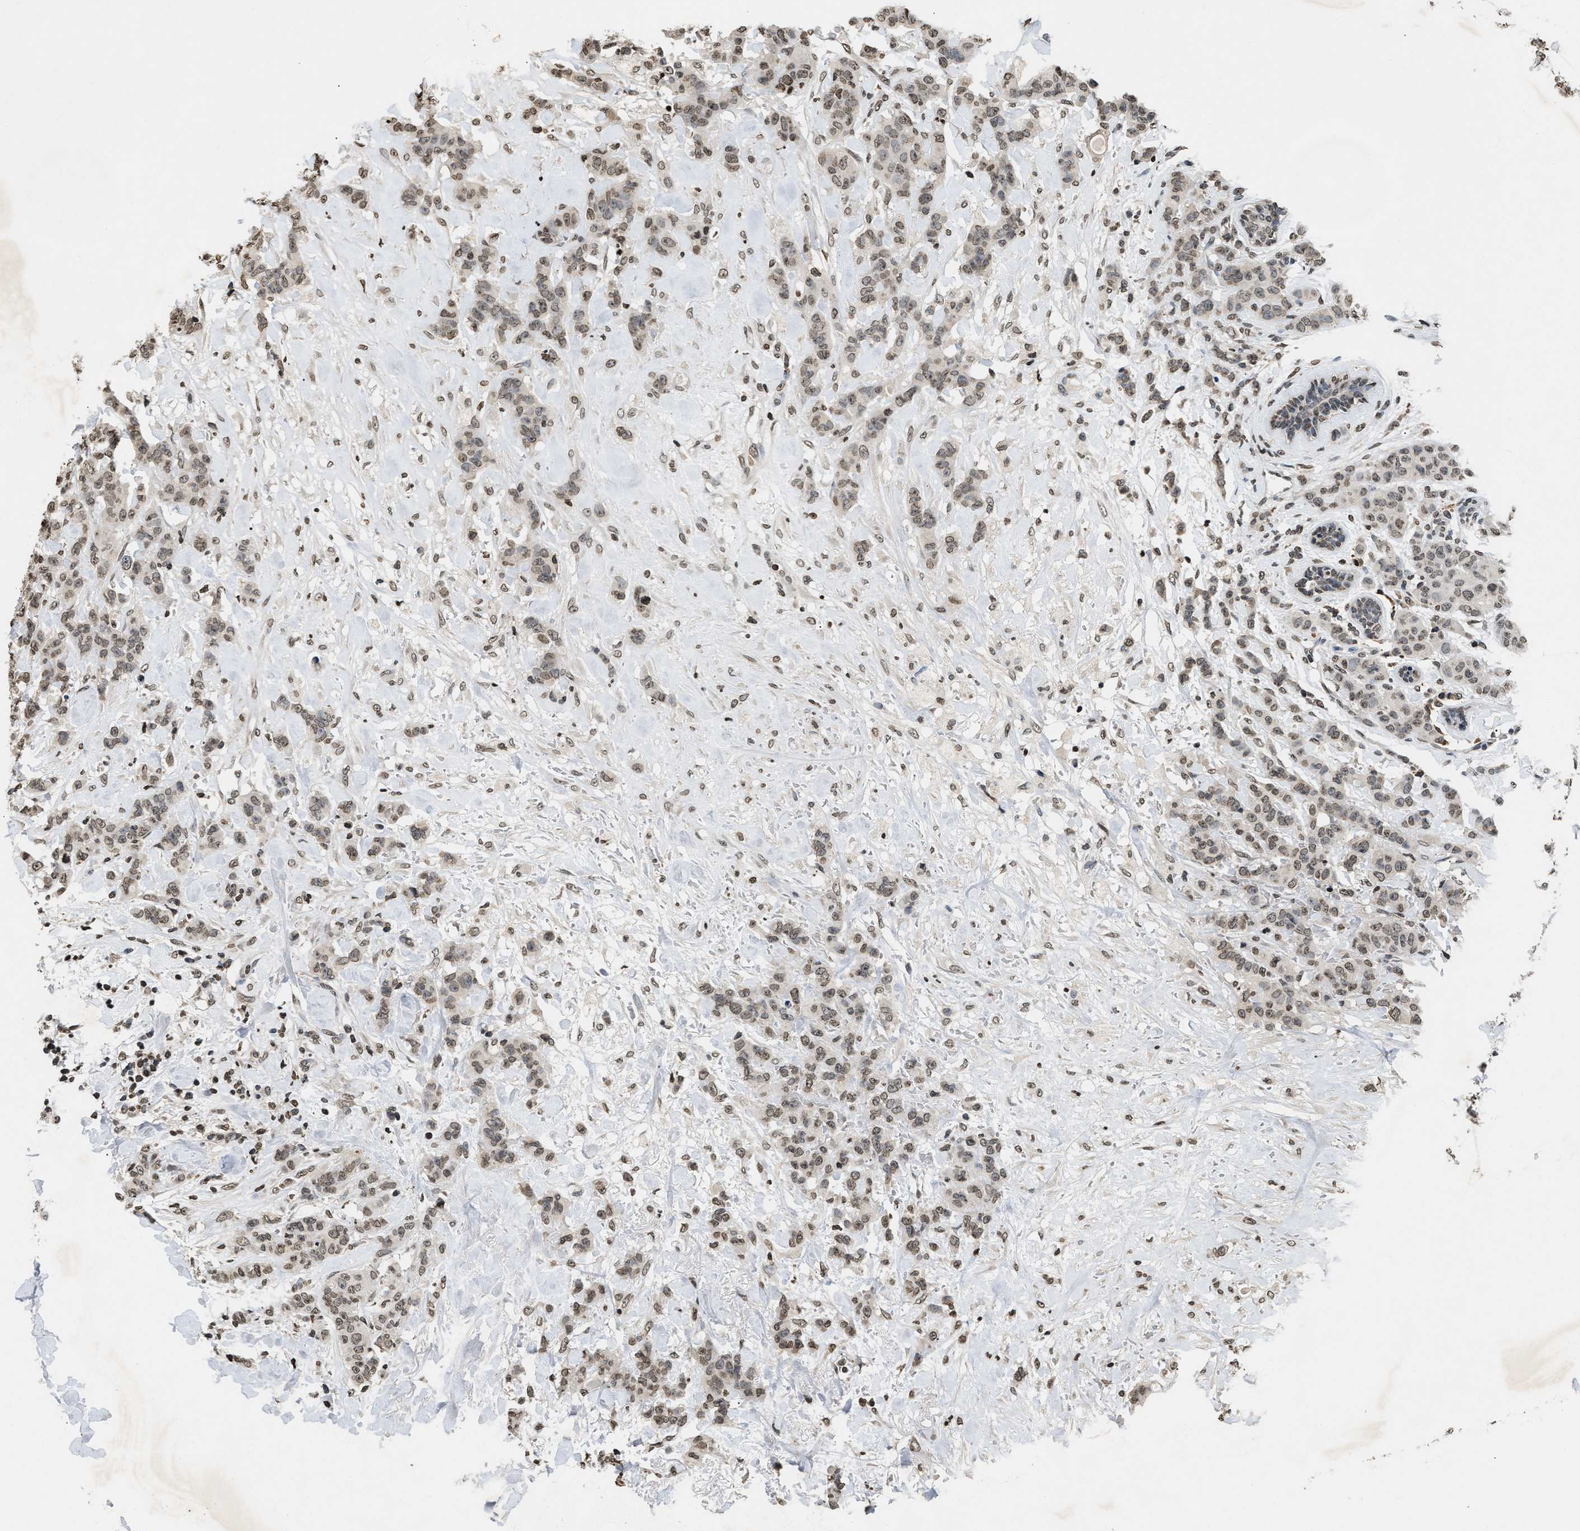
{"staining": {"intensity": "weak", "quantity": ">75%", "location": "nuclear"}, "tissue": "breast cancer", "cell_type": "Tumor cells", "image_type": "cancer", "snomed": [{"axis": "morphology", "description": "Normal tissue, NOS"}, {"axis": "morphology", "description": "Duct carcinoma"}, {"axis": "topography", "description": "Breast"}], "caption": "Immunohistochemistry (IHC) photomicrograph of neoplastic tissue: human breast infiltrating ductal carcinoma stained using immunohistochemistry reveals low levels of weak protein expression localized specifically in the nuclear of tumor cells, appearing as a nuclear brown color.", "gene": "DNASE1L3", "patient": {"sex": "female", "age": 40}}